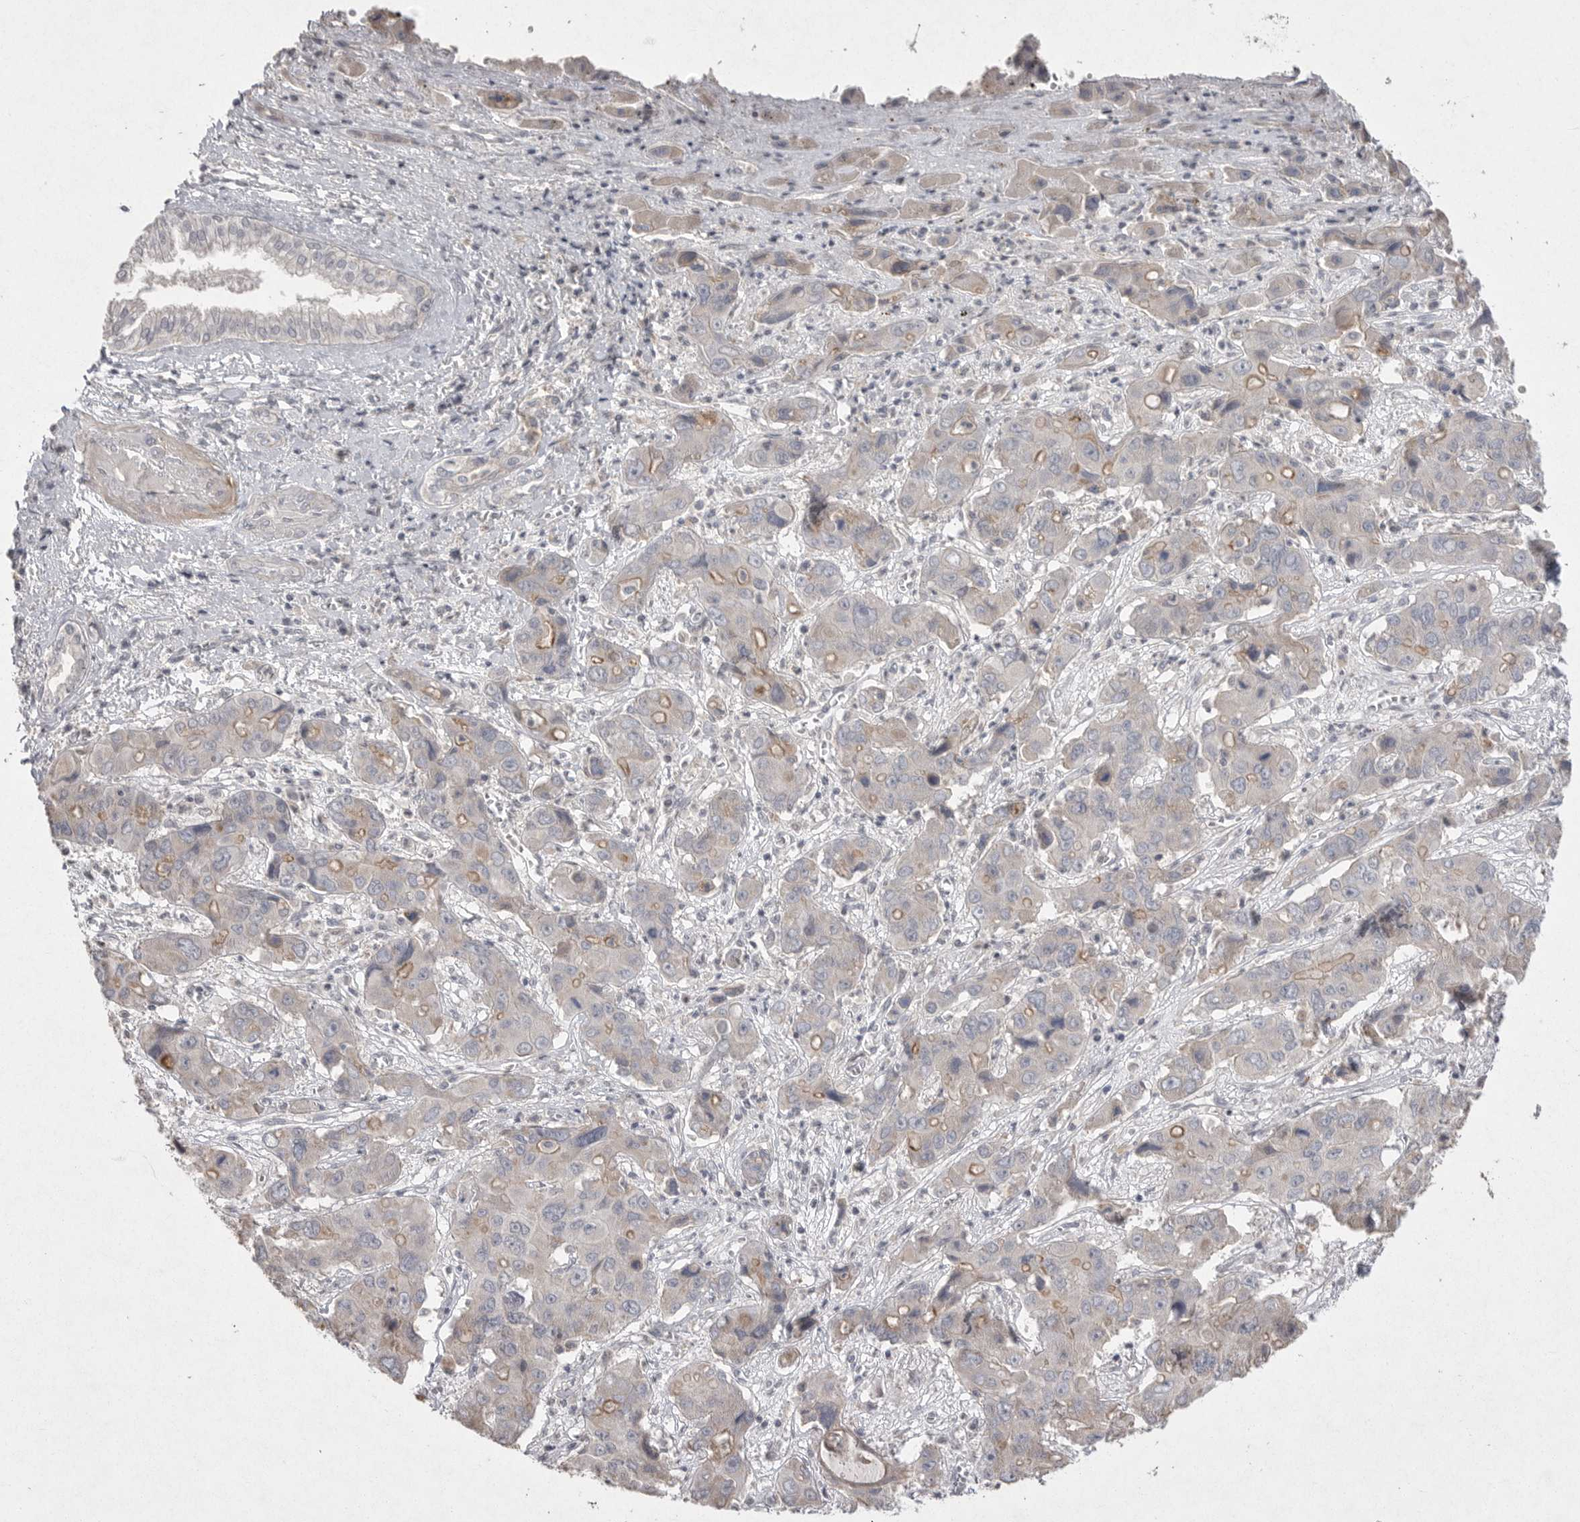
{"staining": {"intensity": "weak", "quantity": "<25%", "location": "cytoplasmic/membranous"}, "tissue": "liver cancer", "cell_type": "Tumor cells", "image_type": "cancer", "snomed": [{"axis": "morphology", "description": "Cholangiocarcinoma"}, {"axis": "topography", "description": "Liver"}], "caption": "Liver cancer stained for a protein using IHC exhibits no staining tumor cells.", "gene": "VANGL2", "patient": {"sex": "male", "age": 67}}